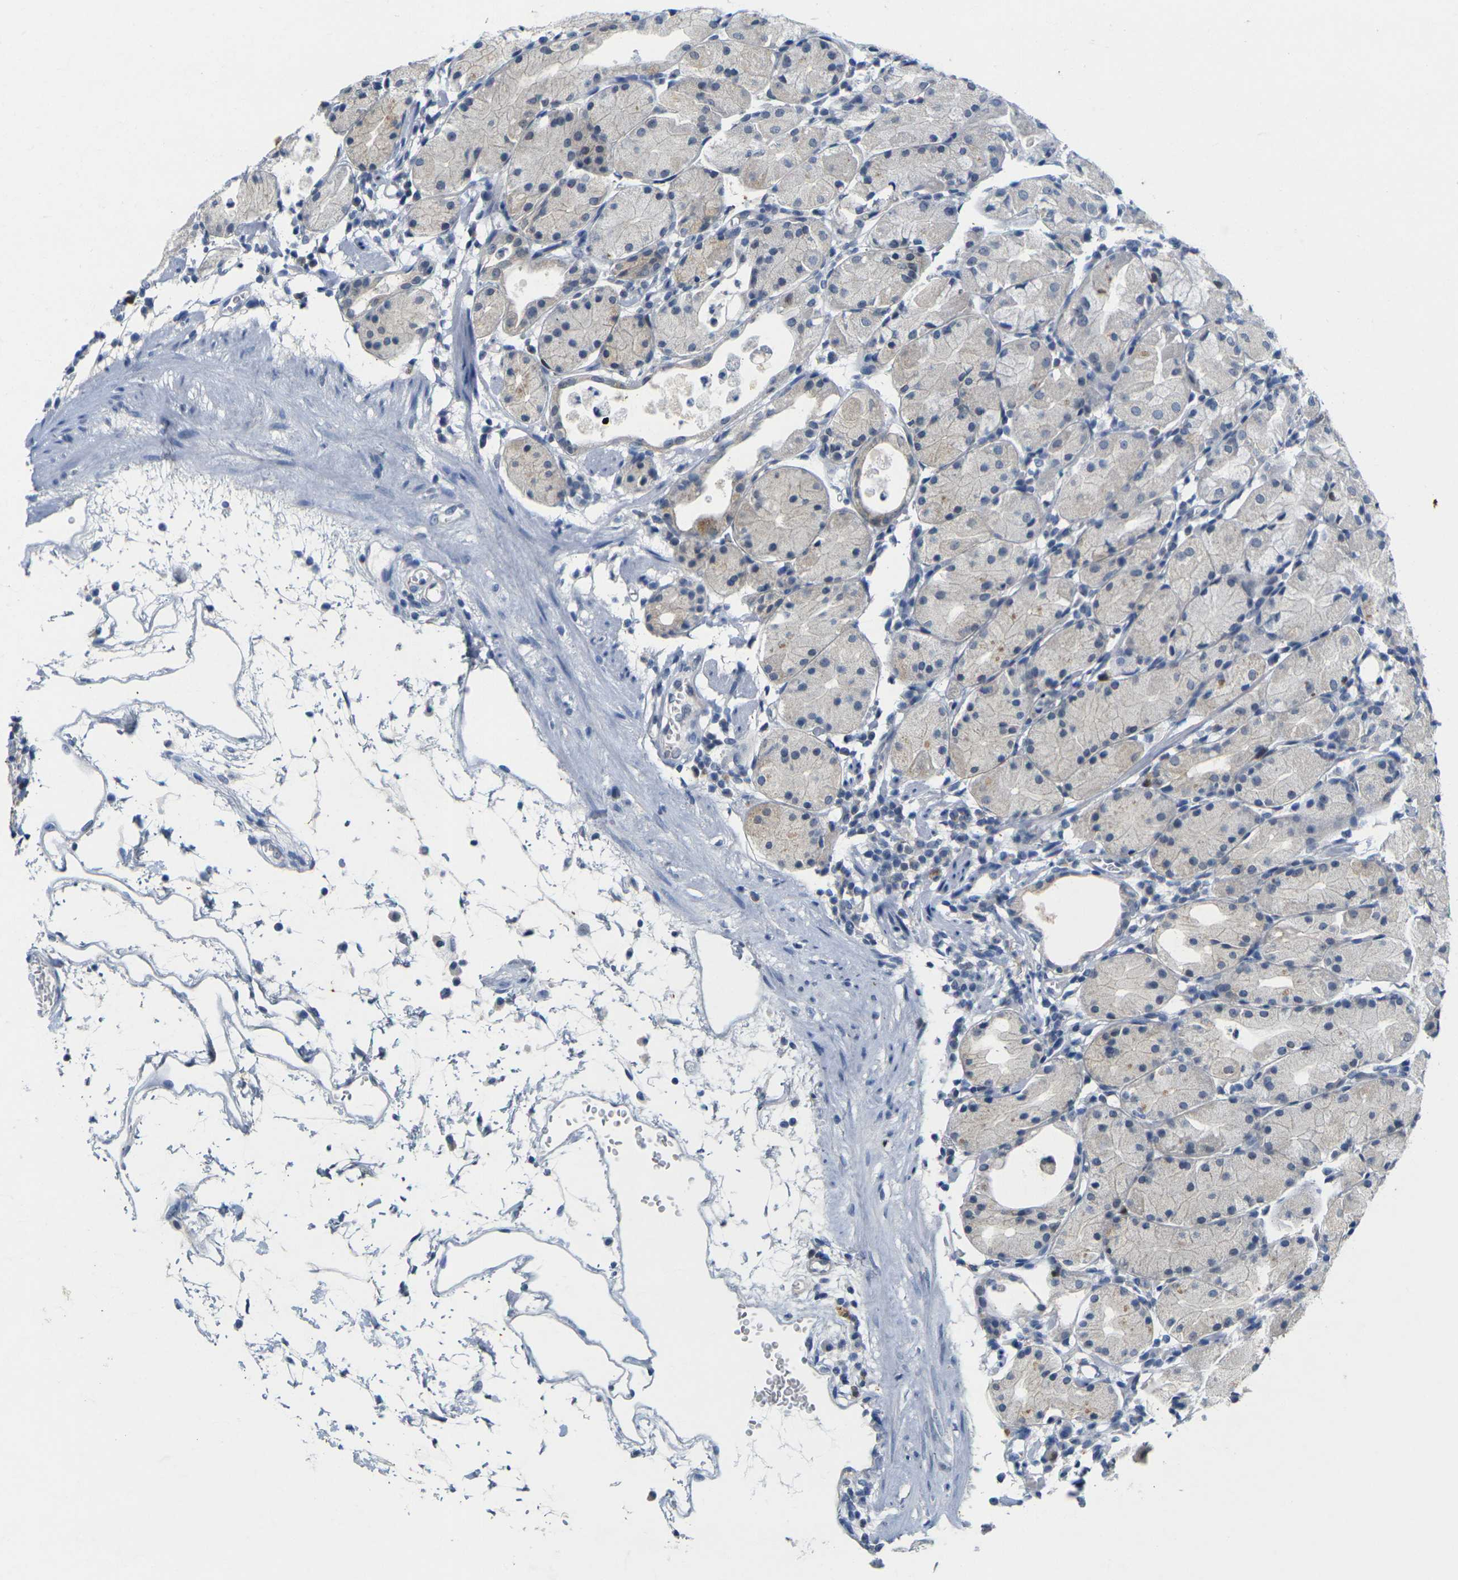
{"staining": {"intensity": "strong", "quantity": "<25%", "location": "cytoplasmic/membranous,nuclear"}, "tissue": "stomach", "cell_type": "Glandular cells", "image_type": "normal", "snomed": [{"axis": "morphology", "description": "Normal tissue, NOS"}, {"axis": "topography", "description": "Stomach"}, {"axis": "topography", "description": "Stomach, lower"}], "caption": "An IHC micrograph of normal tissue is shown. Protein staining in brown shows strong cytoplasmic/membranous,nuclear positivity in stomach within glandular cells.", "gene": "CDK2", "patient": {"sex": "female", "age": 75}}